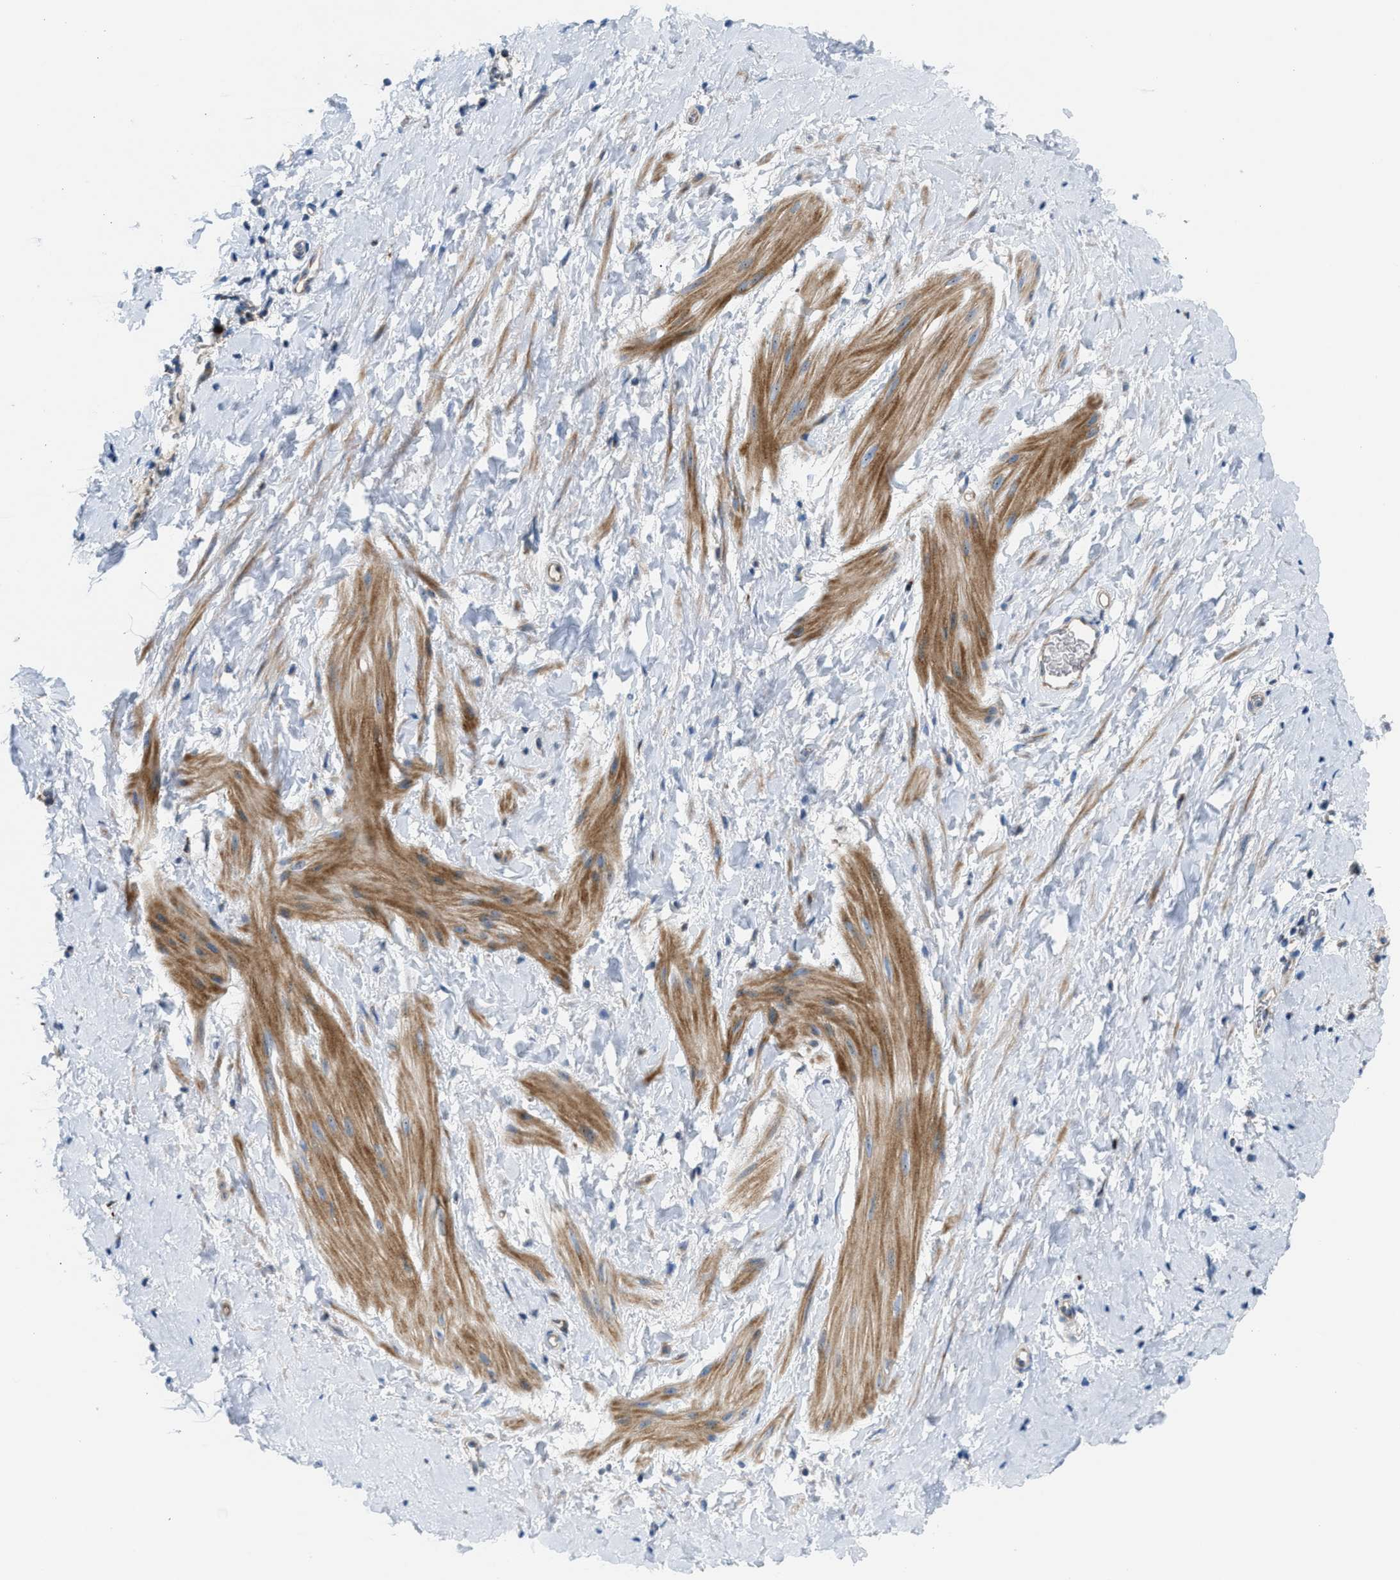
{"staining": {"intensity": "moderate", "quantity": ">75%", "location": "cytoplasmic/membranous"}, "tissue": "smooth muscle", "cell_type": "Smooth muscle cells", "image_type": "normal", "snomed": [{"axis": "morphology", "description": "Normal tissue, NOS"}, {"axis": "topography", "description": "Smooth muscle"}], "caption": "Immunohistochemistry histopathology image of benign smooth muscle: smooth muscle stained using immunohistochemistry exhibits medium levels of moderate protein expression localized specifically in the cytoplasmic/membranous of smooth muscle cells, appearing as a cytoplasmic/membranous brown color.", "gene": "TPH1", "patient": {"sex": "male", "age": 16}}